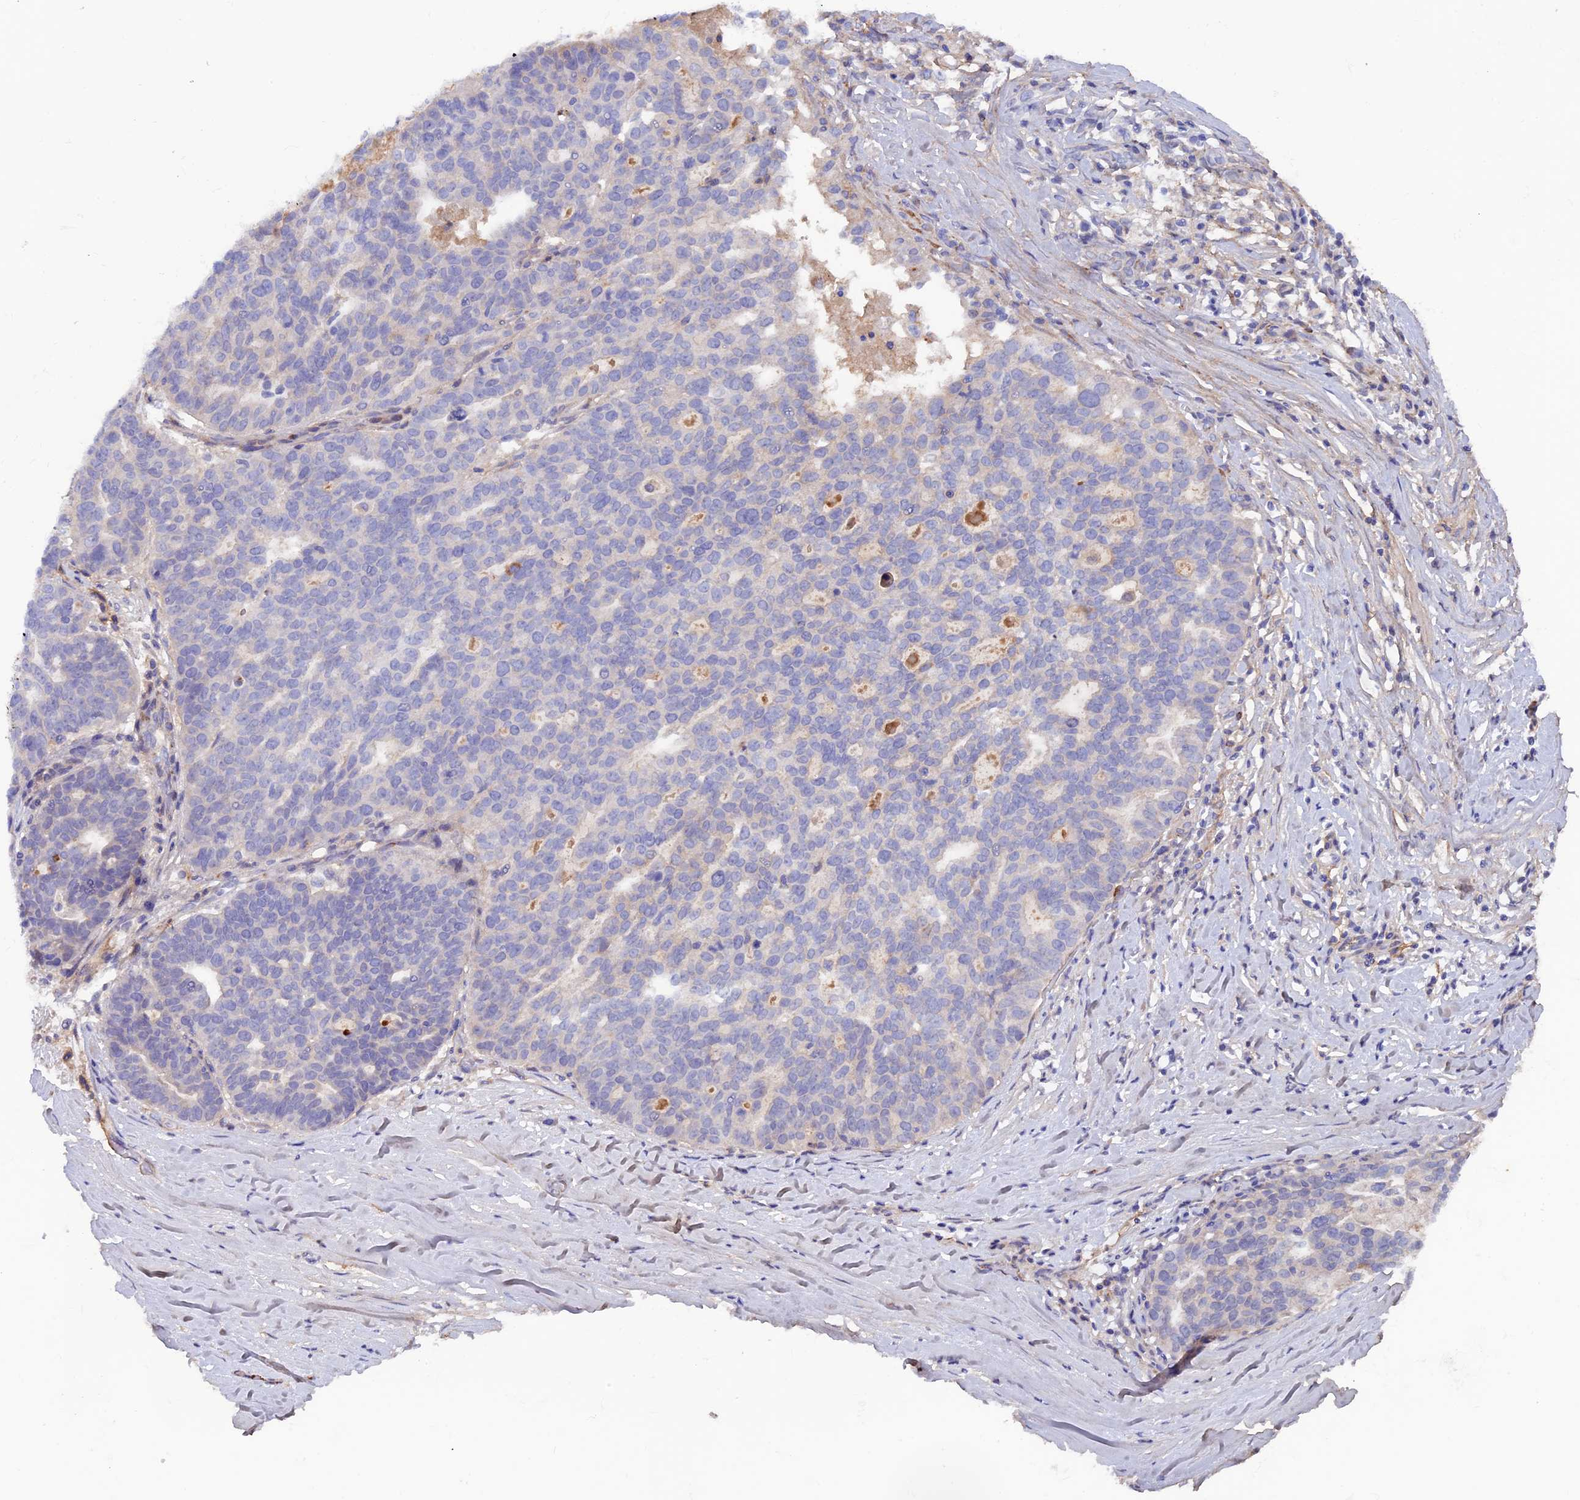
{"staining": {"intensity": "negative", "quantity": "none", "location": "none"}, "tissue": "ovarian cancer", "cell_type": "Tumor cells", "image_type": "cancer", "snomed": [{"axis": "morphology", "description": "Cystadenocarcinoma, serous, NOS"}, {"axis": "topography", "description": "Ovary"}], "caption": "Protein analysis of ovarian serous cystadenocarcinoma exhibits no significant staining in tumor cells.", "gene": "COL4A3", "patient": {"sex": "female", "age": 59}}